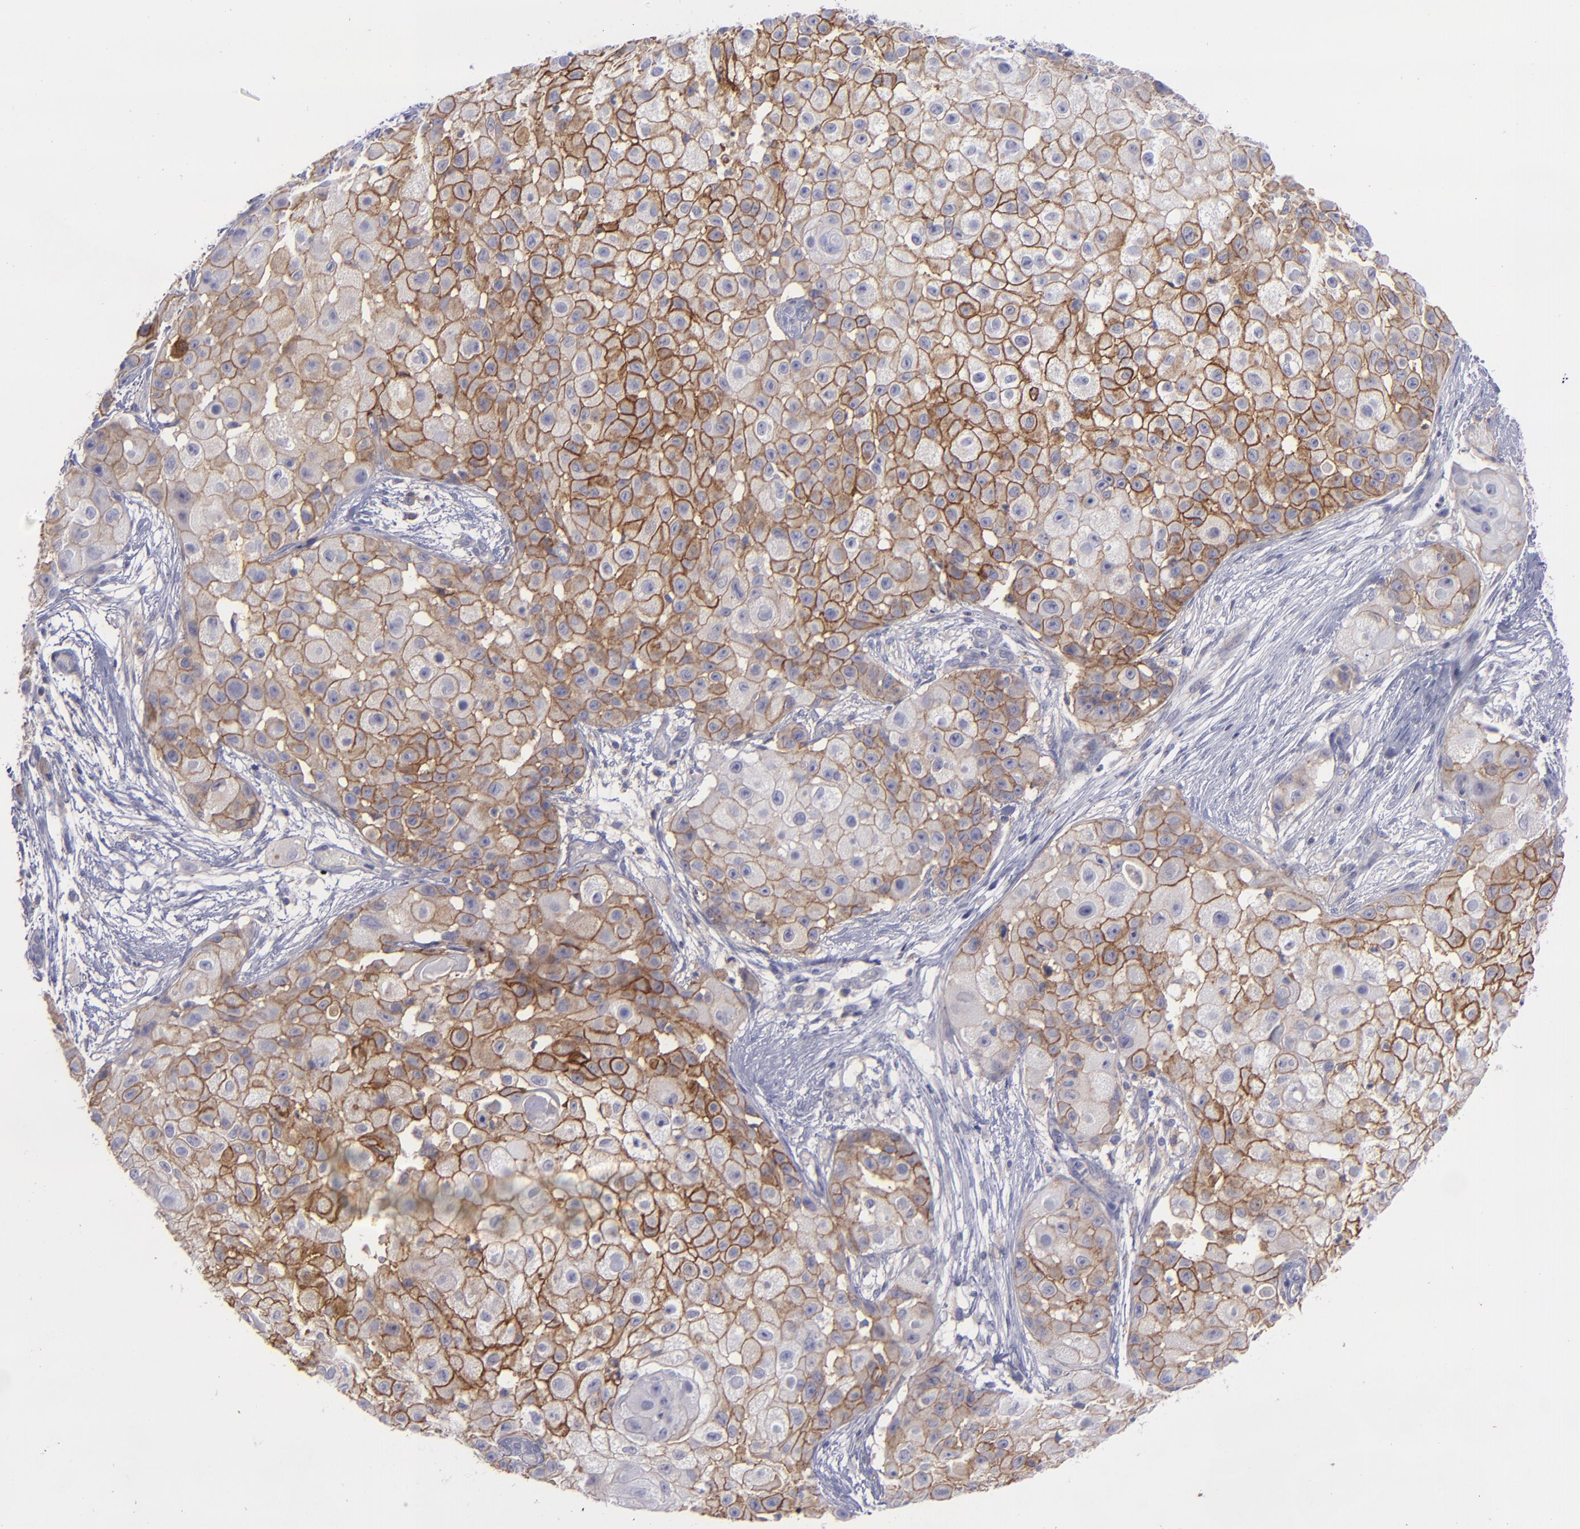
{"staining": {"intensity": "moderate", "quantity": "25%-75%", "location": "cytoplasmic/membranous"}, "tissue": "skin cancer", "cell_type": "Tumor cells", "image_type": "cancer", "snomed": [{"axis": "morphology", "description": "Squamous cell carcinoma, NOS"}, {"axis": "topography", "description": "Skin"}], "caption": "Squamous cell carcinoma (skin) was stained to show a protein in brown. There is medium levels of moderate cytoplasmic/membranous positivity in approximately 25%-75% of tumor cells.", "gene": "BSG", "patient": {"sex": "female", "age": 57}}